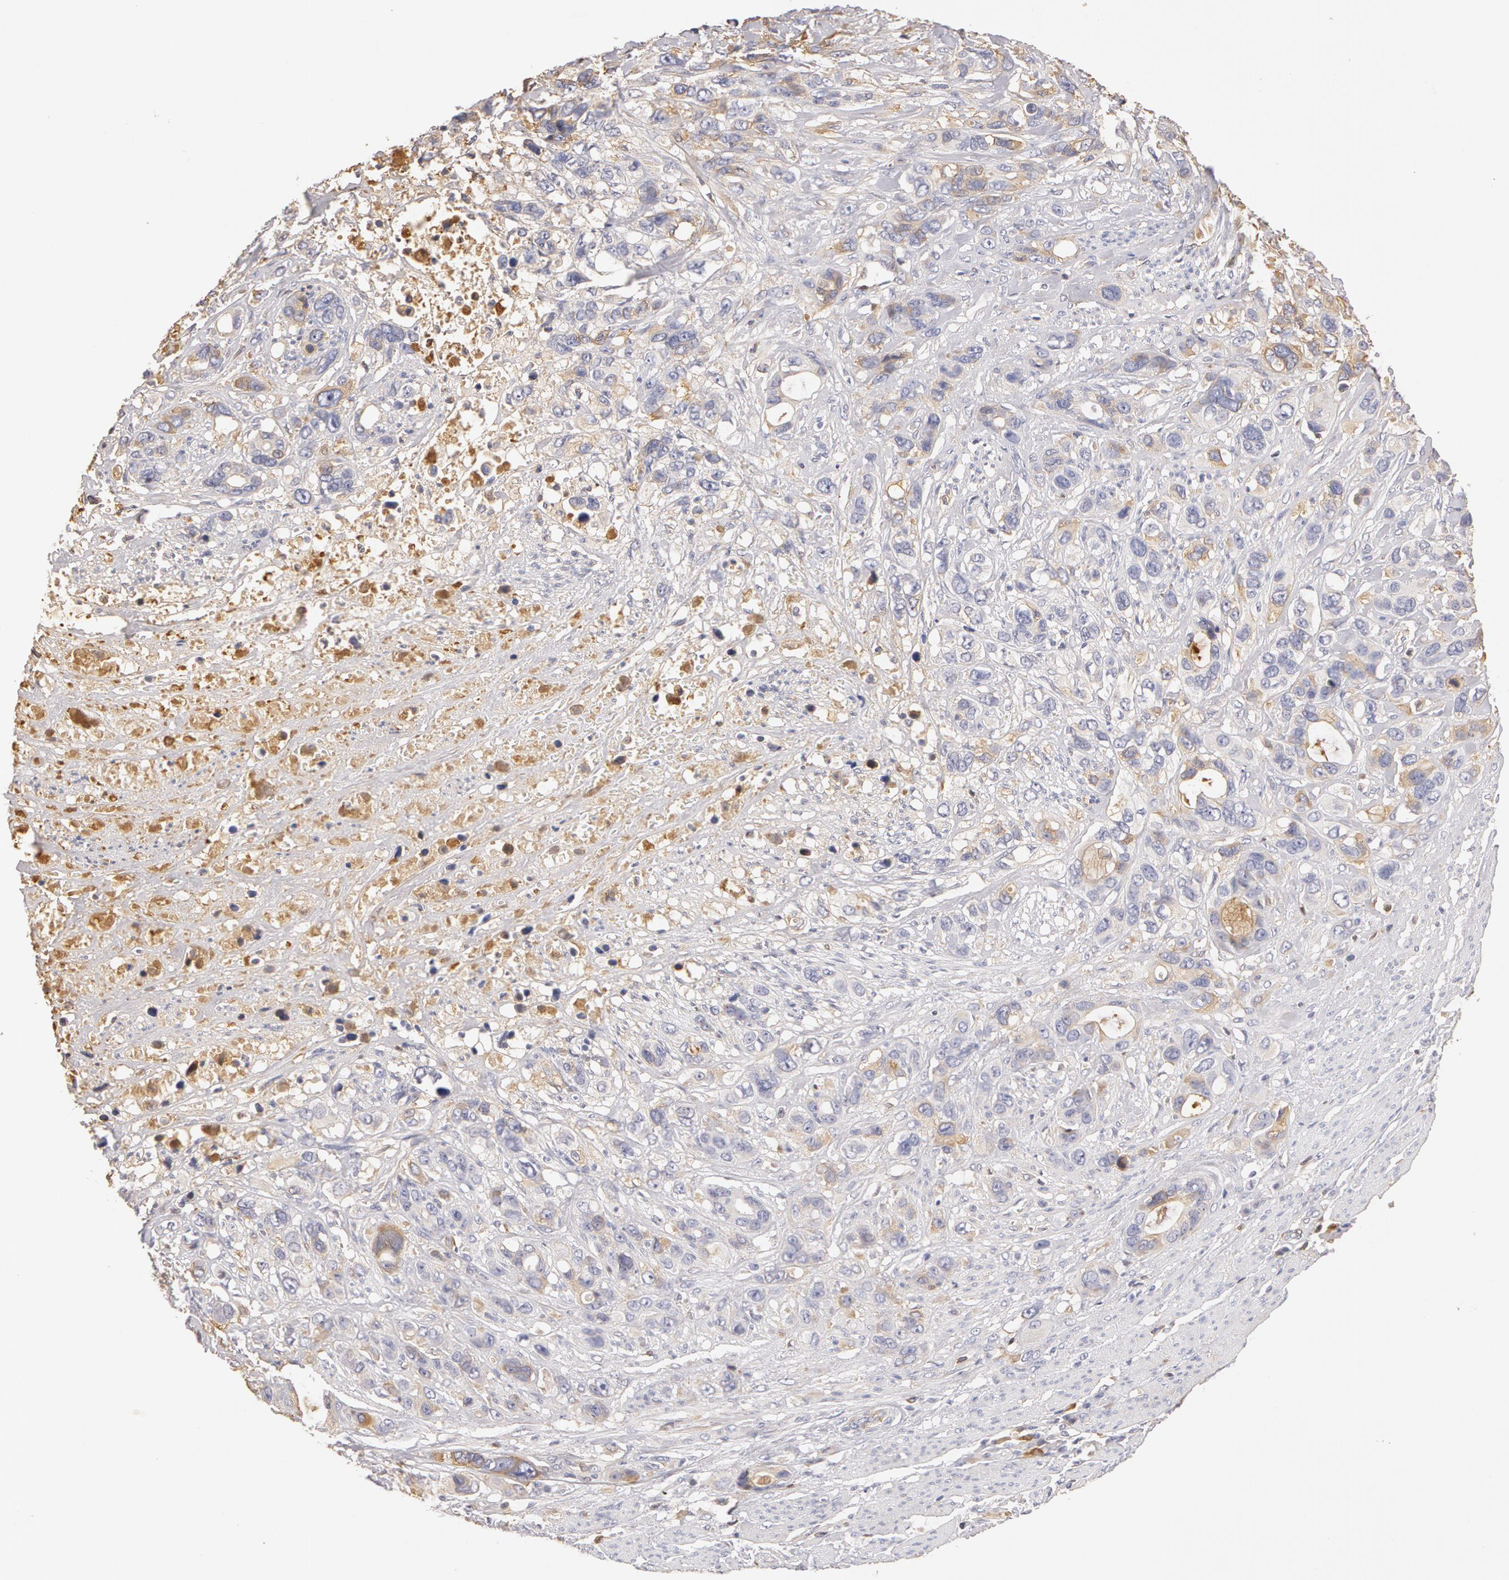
{"staining": {"intensity": "weak", "quantity": ">75%", "location": "cytoplasmic/membranous"}, "tissue": "stomach cancer", "cell_type": "Tumor cells", "image_type": "cancer", "snomed": [{"axis": "morphology", "description": "Adenocarcinoma, NOS"}, {"axis": "topography", "description": "Stomach, upper"}], "caption": "Immunohistochemical staining of stomach cancer shows weak cytoplasmic/membranous protein staining in approximately >75% of tumor cells. Using DAB (3,3'-diaminobenzidine) (brown) and hematoxylin (blue) stains, captured at high magnification using brightfield microscopy.", "gene": "TF", "patient": {"sex": "male", "age": 47}}